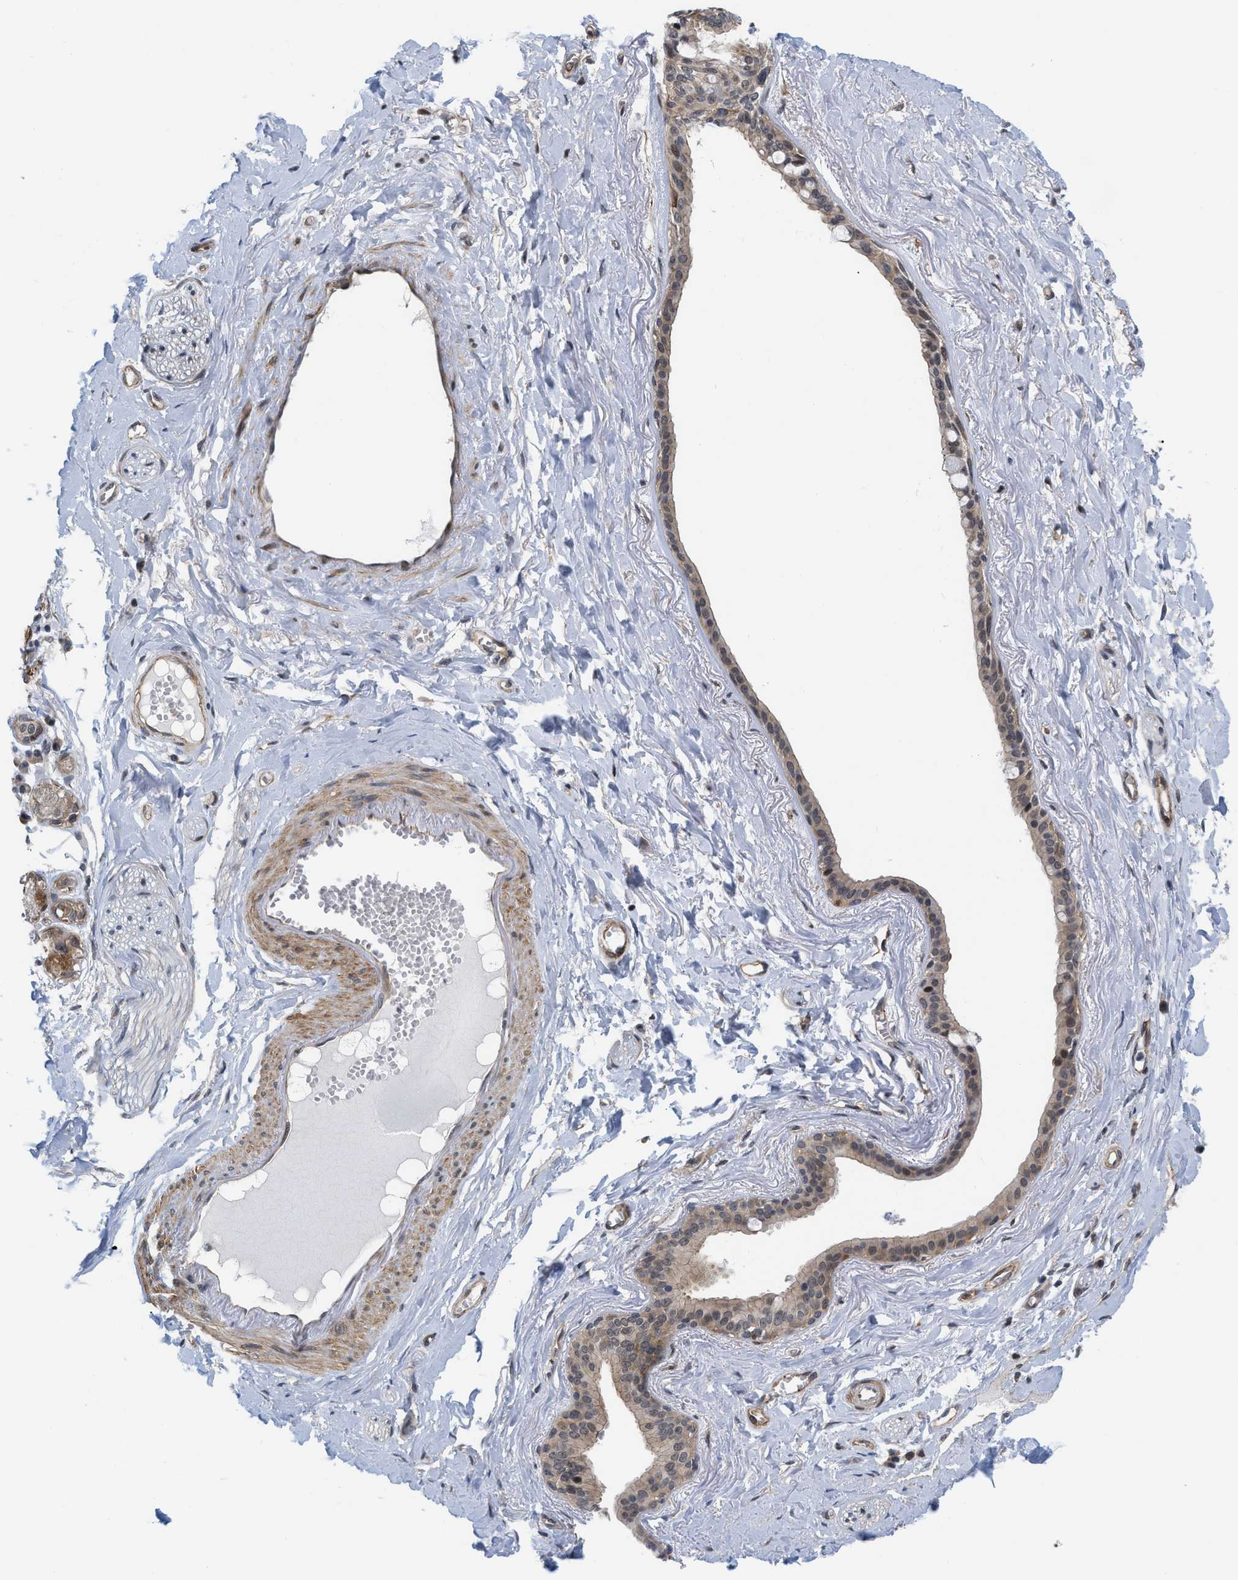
{"staining": {"intensity": "negative", "quantity": "none", "location": "none"}, "tissue": "adipose tissue", "cell_type": "Adipocytes", "image_type": "normal", "snomed": [{"axis": "morphology", "description": "Normal tissue, NOS"}, {"axis": "morphology", "description": "Inflammation, NOS"}, {"axis": "topography", "description": "Salivary gland"}, {"axis": "topography", "description": "Peripheral nerve tissue"}], "caption": "This is an immunohistochemistry micrograph of benign adipose tissue. There is no positivity in adipocytes.", "gene": "GPRASP2", "patient": {"sex": "female", "age": 75}}